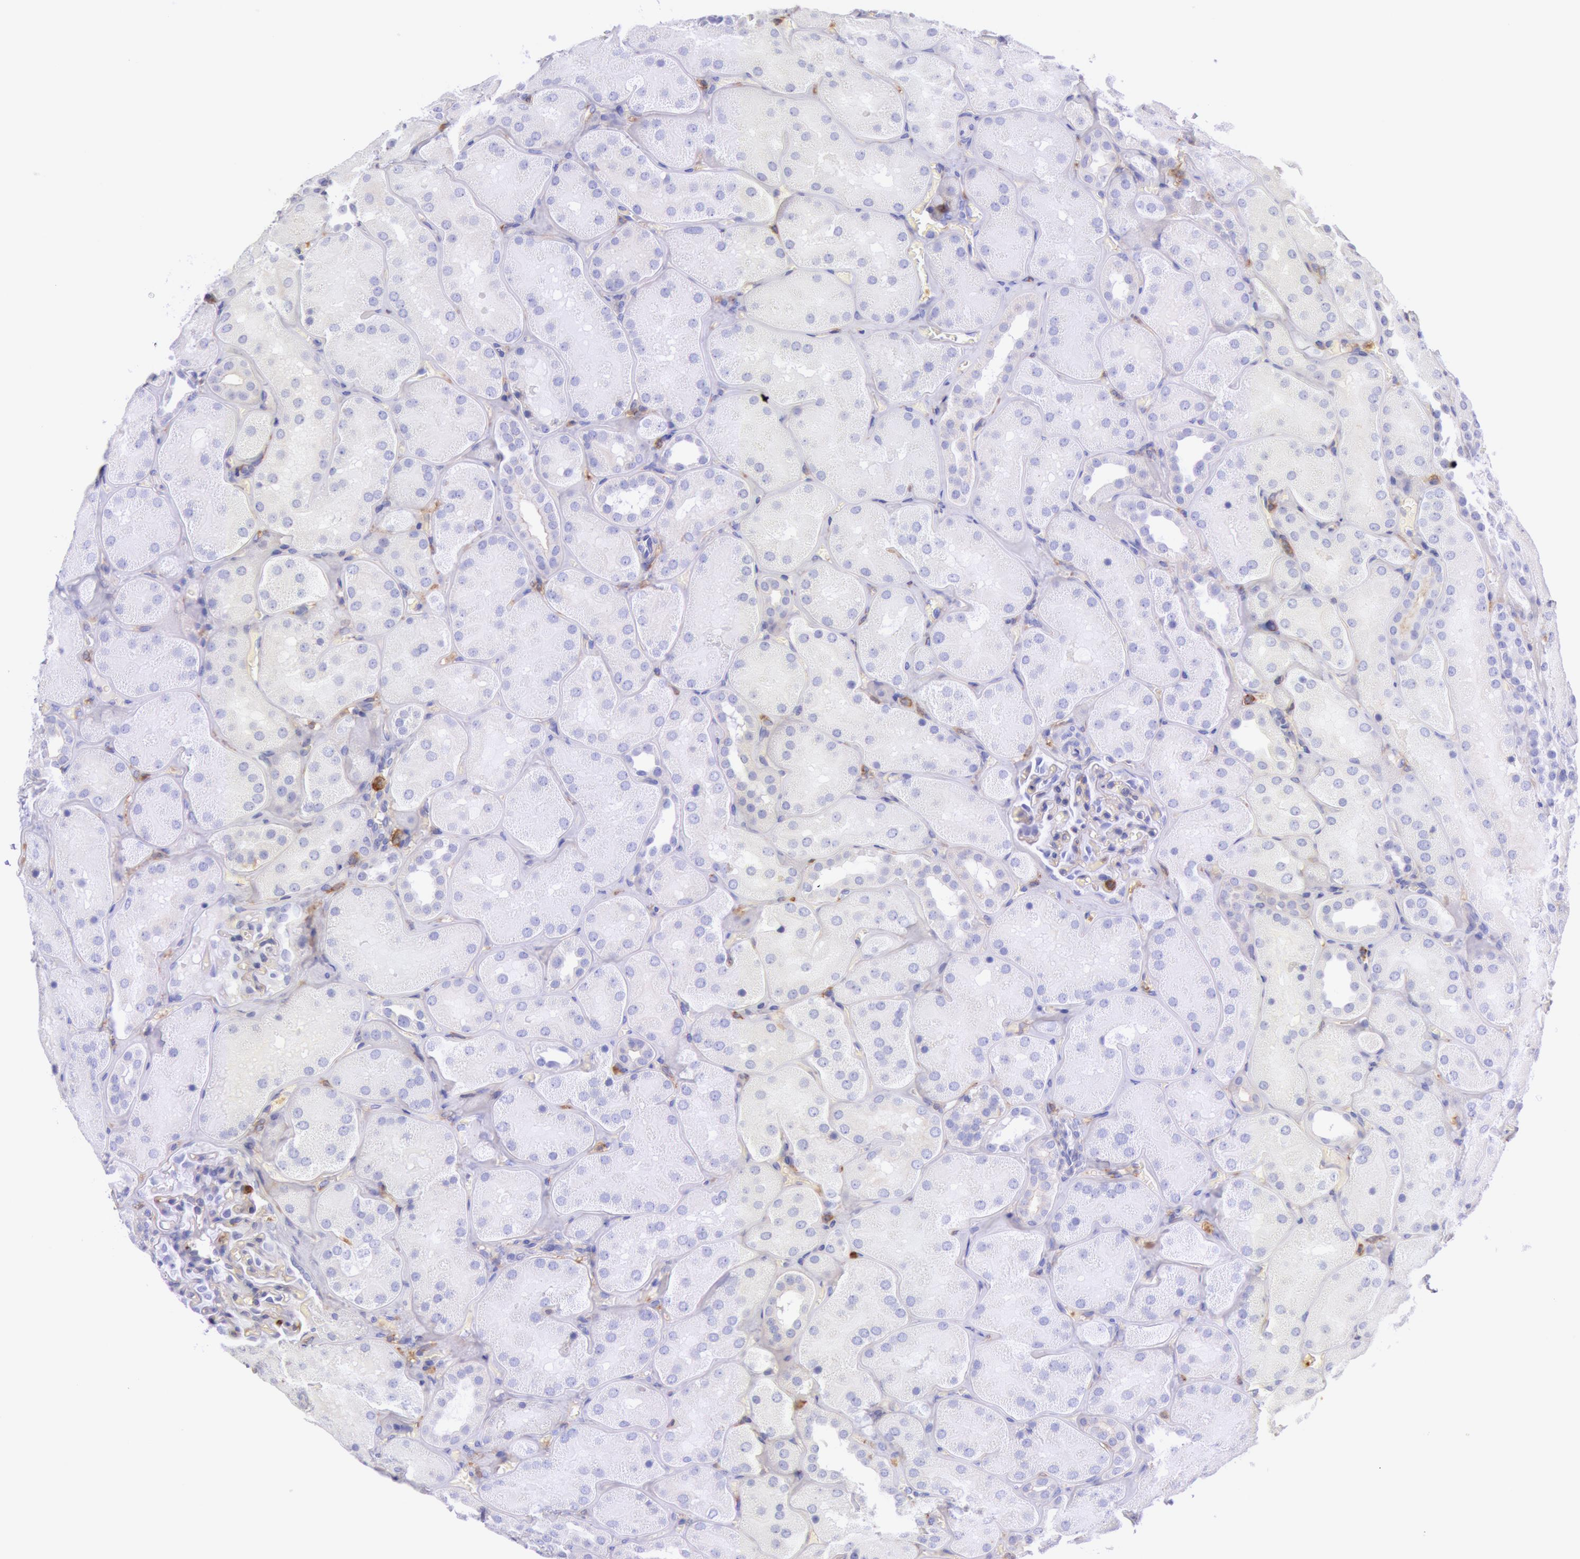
{"staining": {"intensity": "negative", "quantity": "none", "location": "none"}, "tissue": "kidney", "cell_type": "Cells in glomeruli", "image_type": "normal", "snomed": [{"axis": "morphology", "description": "Normal tissue, NOS"}, {"axis": "topography", "description": "Kidney"}], "caption": "Histopathology image shows no protein positivity in cells in glomeruli of unremarkable kidney.", "gene": "LYN", "patient": {"sex": "male", "age": 28}}